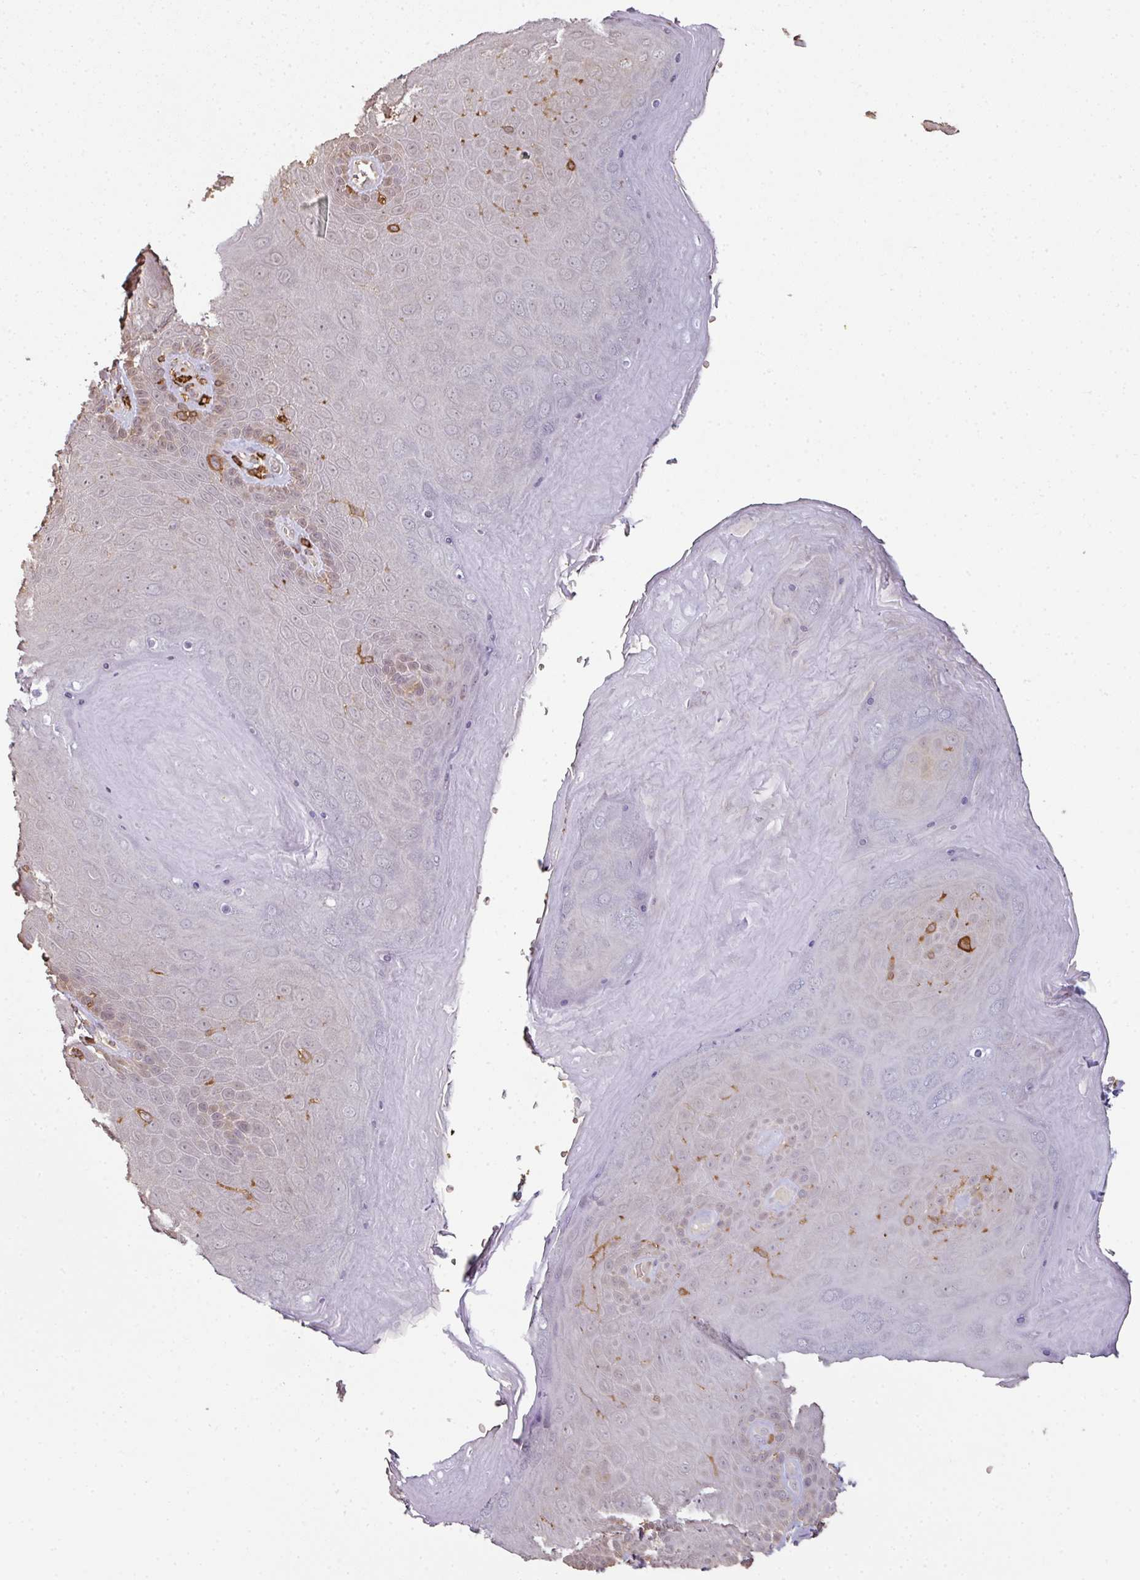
{"staining": {"intensity": "negative", "quantity": "none", "location": "none"}, "tissue": "skin", "cell_type": "Epidermal cells", "image_type": "normal", "snomed": [{"axis": "morphology", "description": "Normal tissue, NOS"}, {"axis": "topography", "description": "Anal"}, {"axis": "topography", "description": "Peripheral nerve tissue"}], "caption": "Immunohistochemistry (IHC) histopathology image of unremarkable skin: skin stained with DAB (3,3'-diaminobenzidine) demonstrates no significant protein expression in epidermal cells.", "gene": "OLFML2B", "patient": {"sex": "male", "age": 53}}